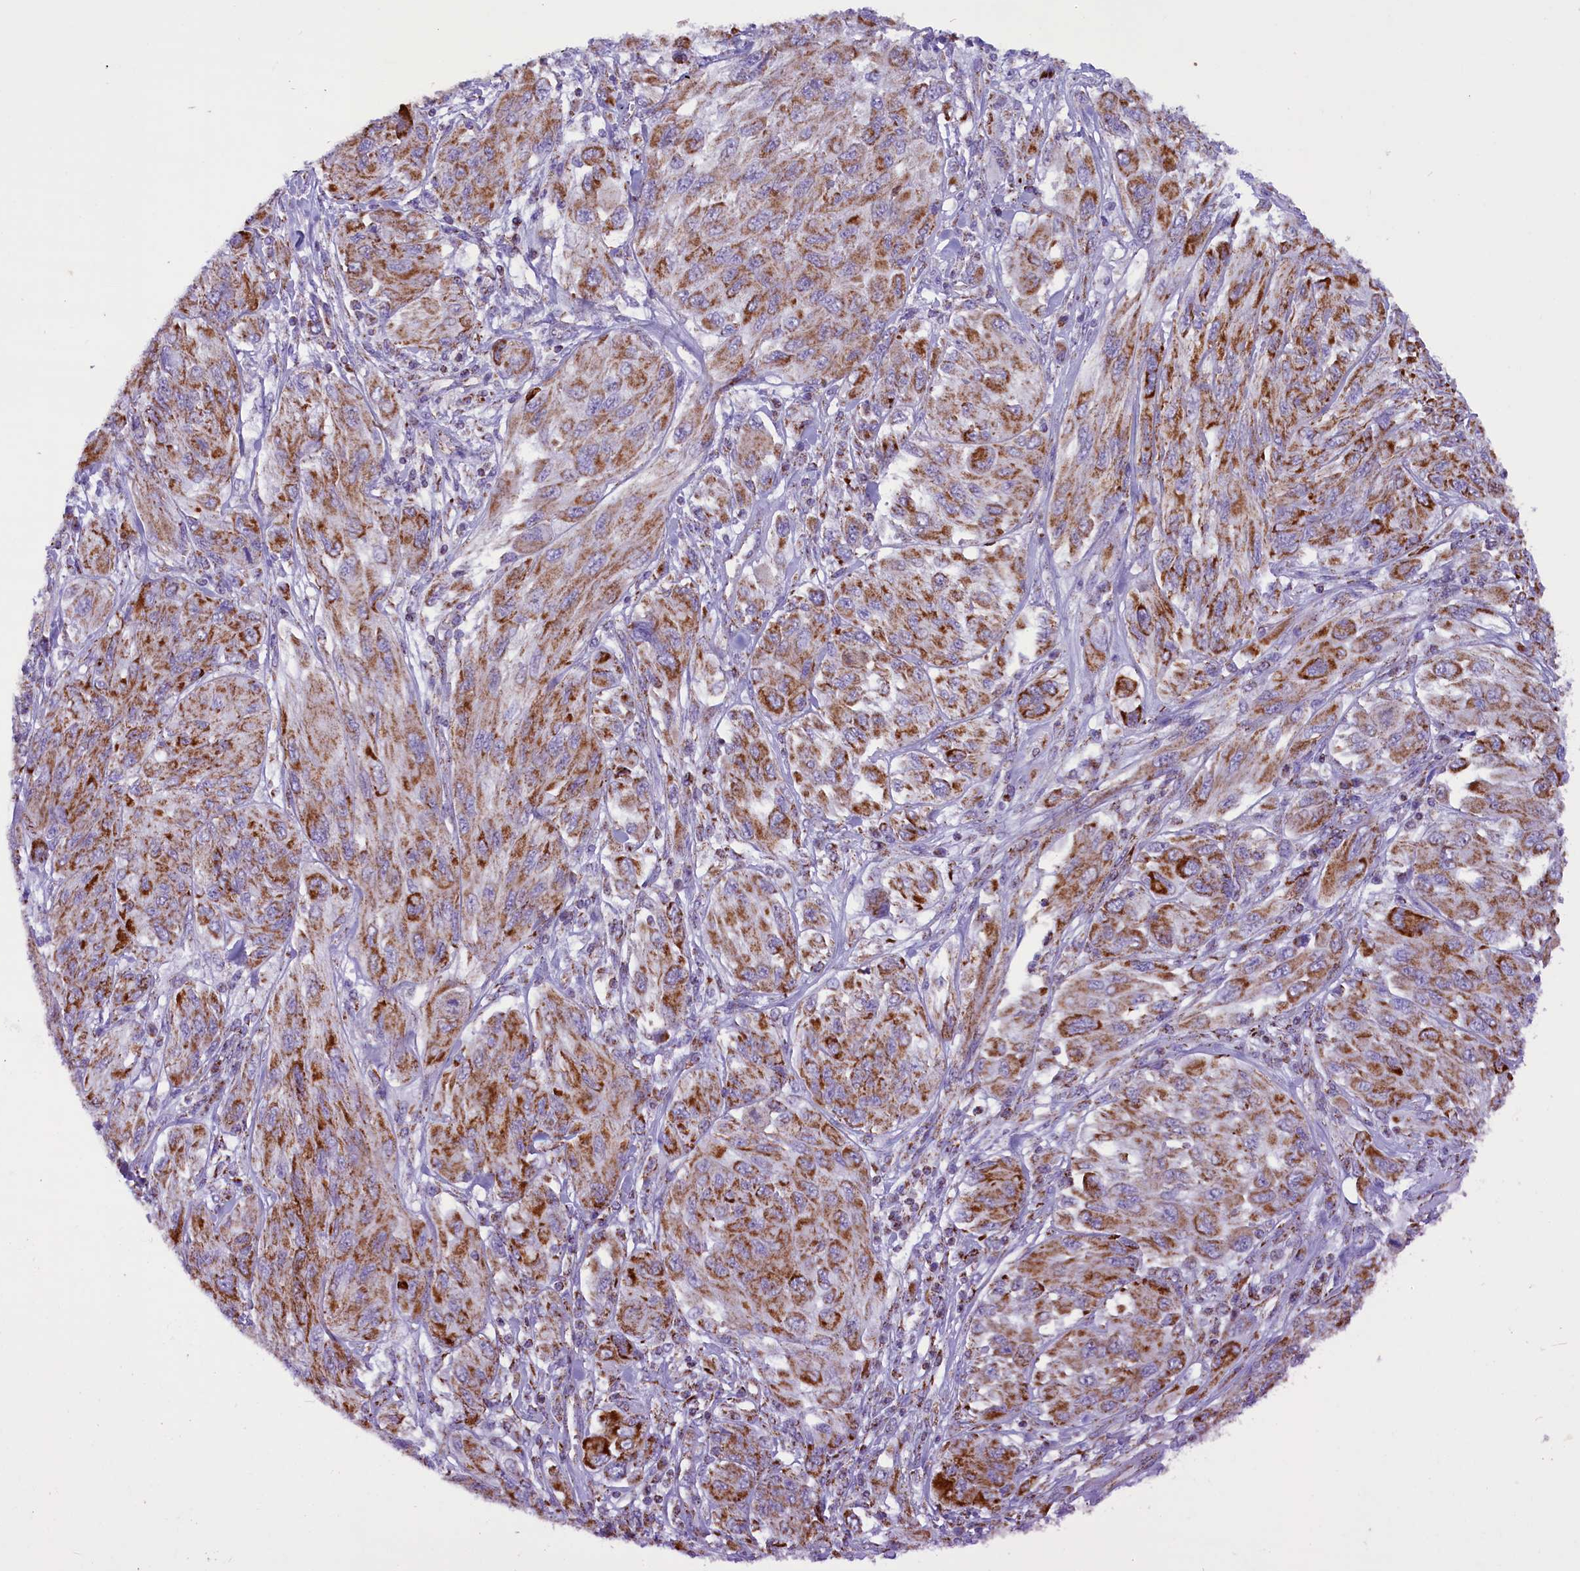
{"staining": {"intensity": "moderate", "quantity": ">75%", "location": "cytoplasmic/membranous"}, "tissue": "melanoma", "cell_type": "Tumor cells", "image_type": "cancer", "snomed": [{"axis": "morphology", "description": "Malignant melanoma, NOS"}, {"axis": "topography", "description": "Skin"}], "caption": "This is an image of immunohistochemistry staining of malignant melanoma, which shows moderate staining in the cytoplasmic/membranous of tumor cells.", "gene": "ICA1L", "patient": {"sex": "female", "age": 91}}